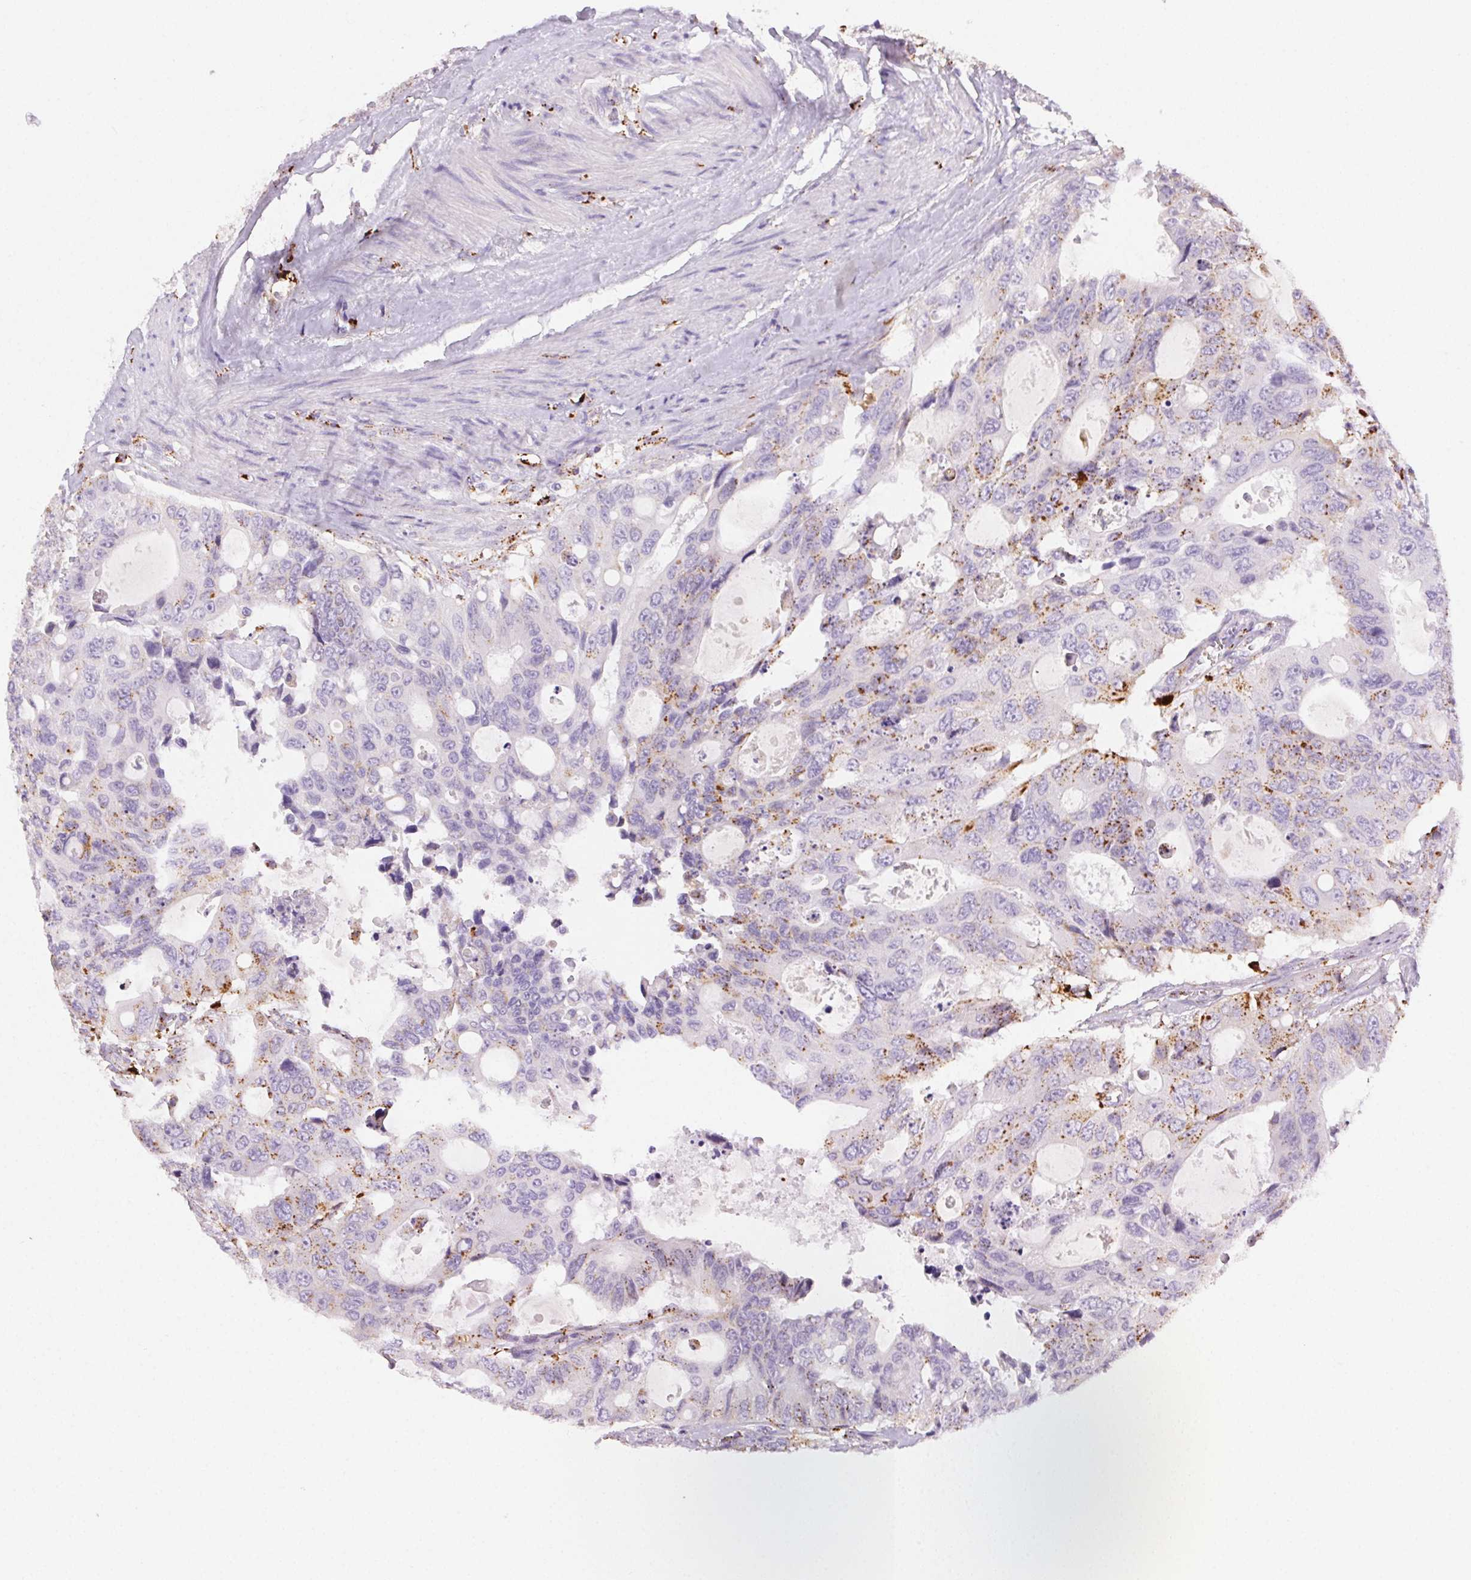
{"staining": {"intensity": "moderate", "quantity": "<25%", "location": "cytoplasmic/membranous"}, "tissue": "colorectal cancer", "cell_type": "Tumor cells", "image_type": "cancer", "snomed": [{"axis": "morphology", "description": "Adenocarcinoma, NOS"}, {"axis": "topography", "description": "Rectum"}], "caption": "Colorectal adenocarcinoma tissue reveals moderate cytoplasmic/membranous staining in about <25% of tumor cells (DAB IHC, brown staining for protein, blue staining for nuclei).", "gene": "SCPEP1", "patient": {"sex": "male", "age": 76}}